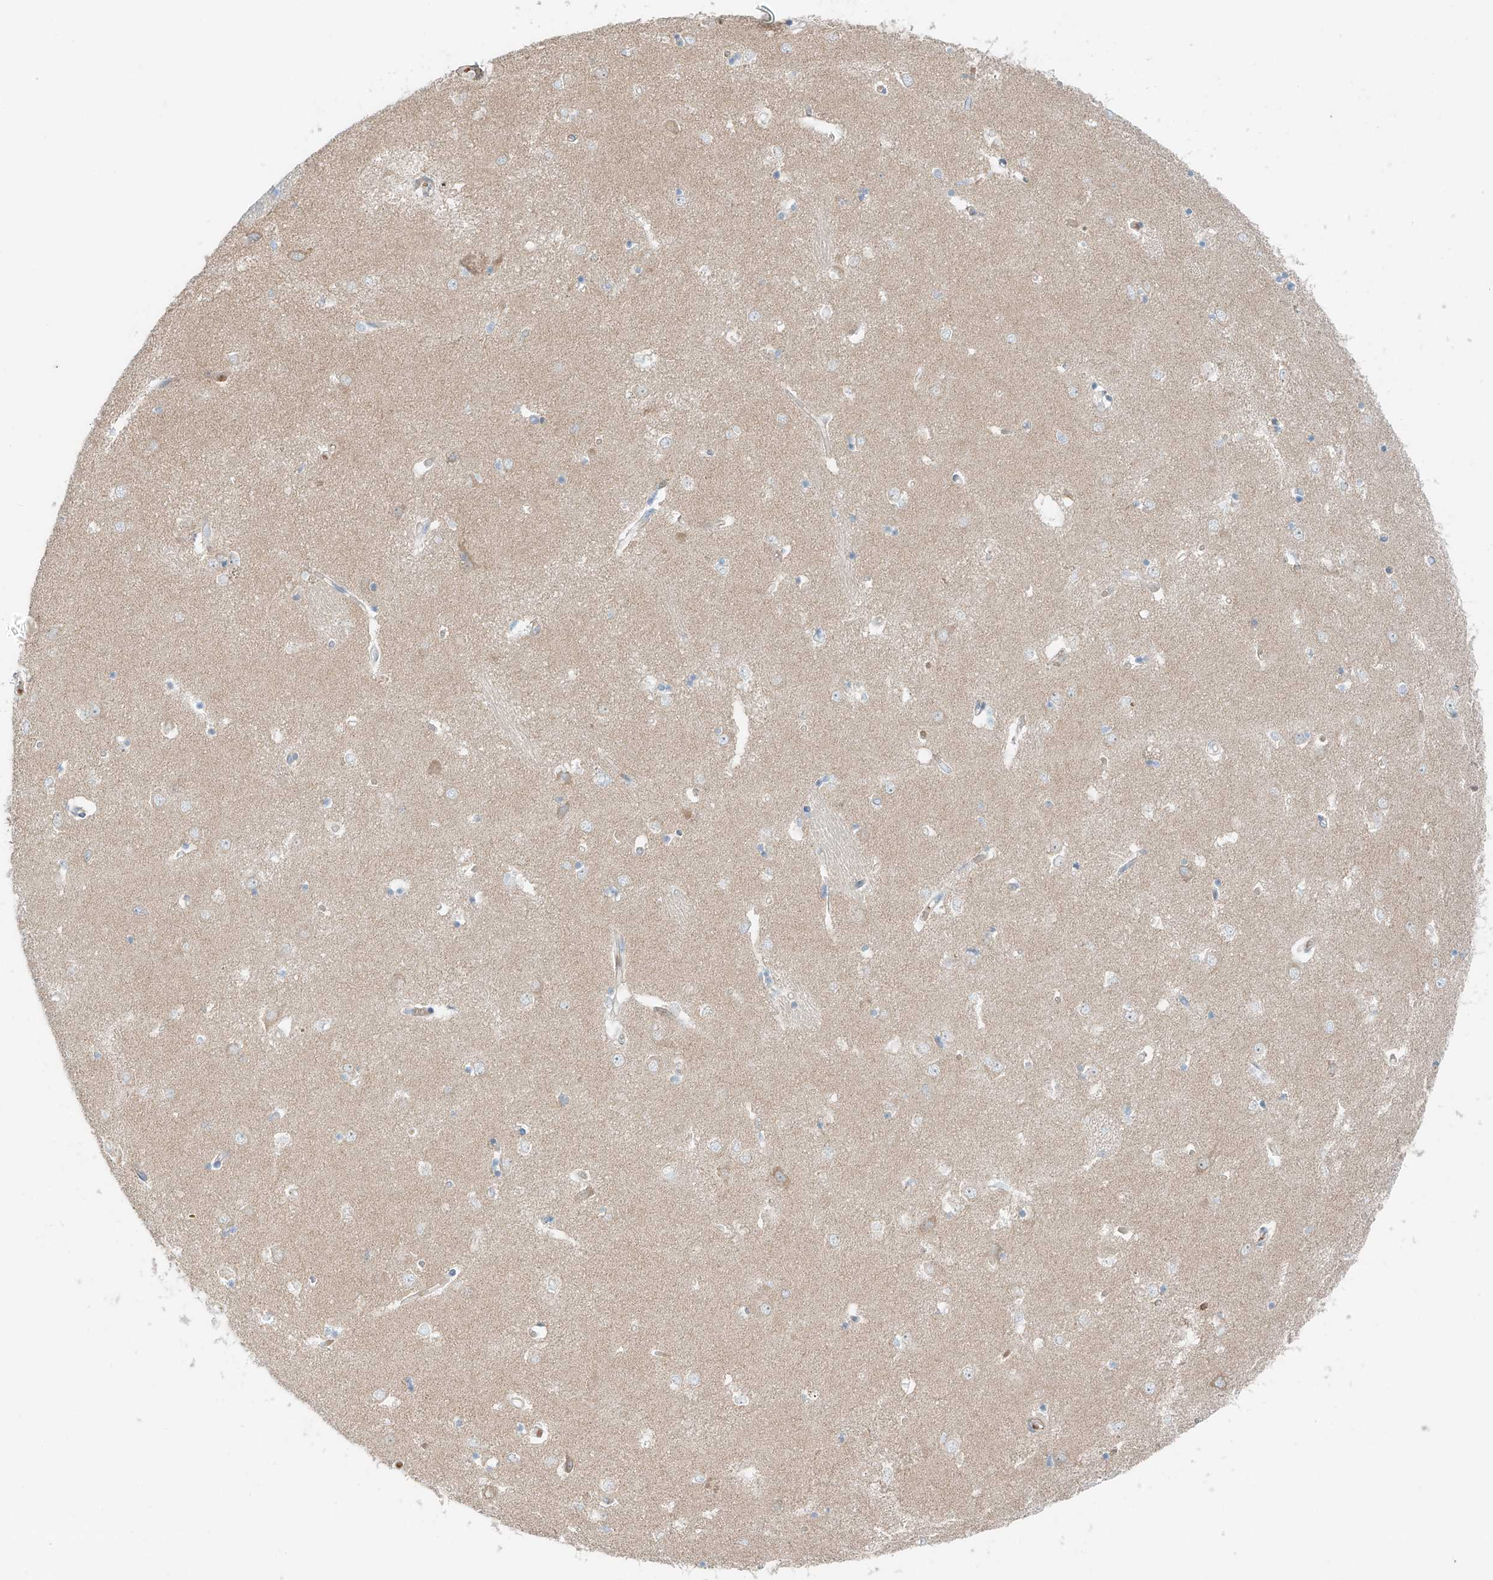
{"staining": {"intensity": "negative", "quantity": "none", "location": "none"}, "tissue": "caudate", "cell_type": "Glial cells", "image_type": "normal", "snomed": [{"axis": "morphology", "description": "Normal tissue, NOS"}, {"axis": "topography", "description": "Lateral ventricle wall"}], "caption": "IHC of unremarkable caudate demonstrates no positivity in glial cells.", "gene": "EIPR1", "patient": {"sex": "male", "age": 45}}